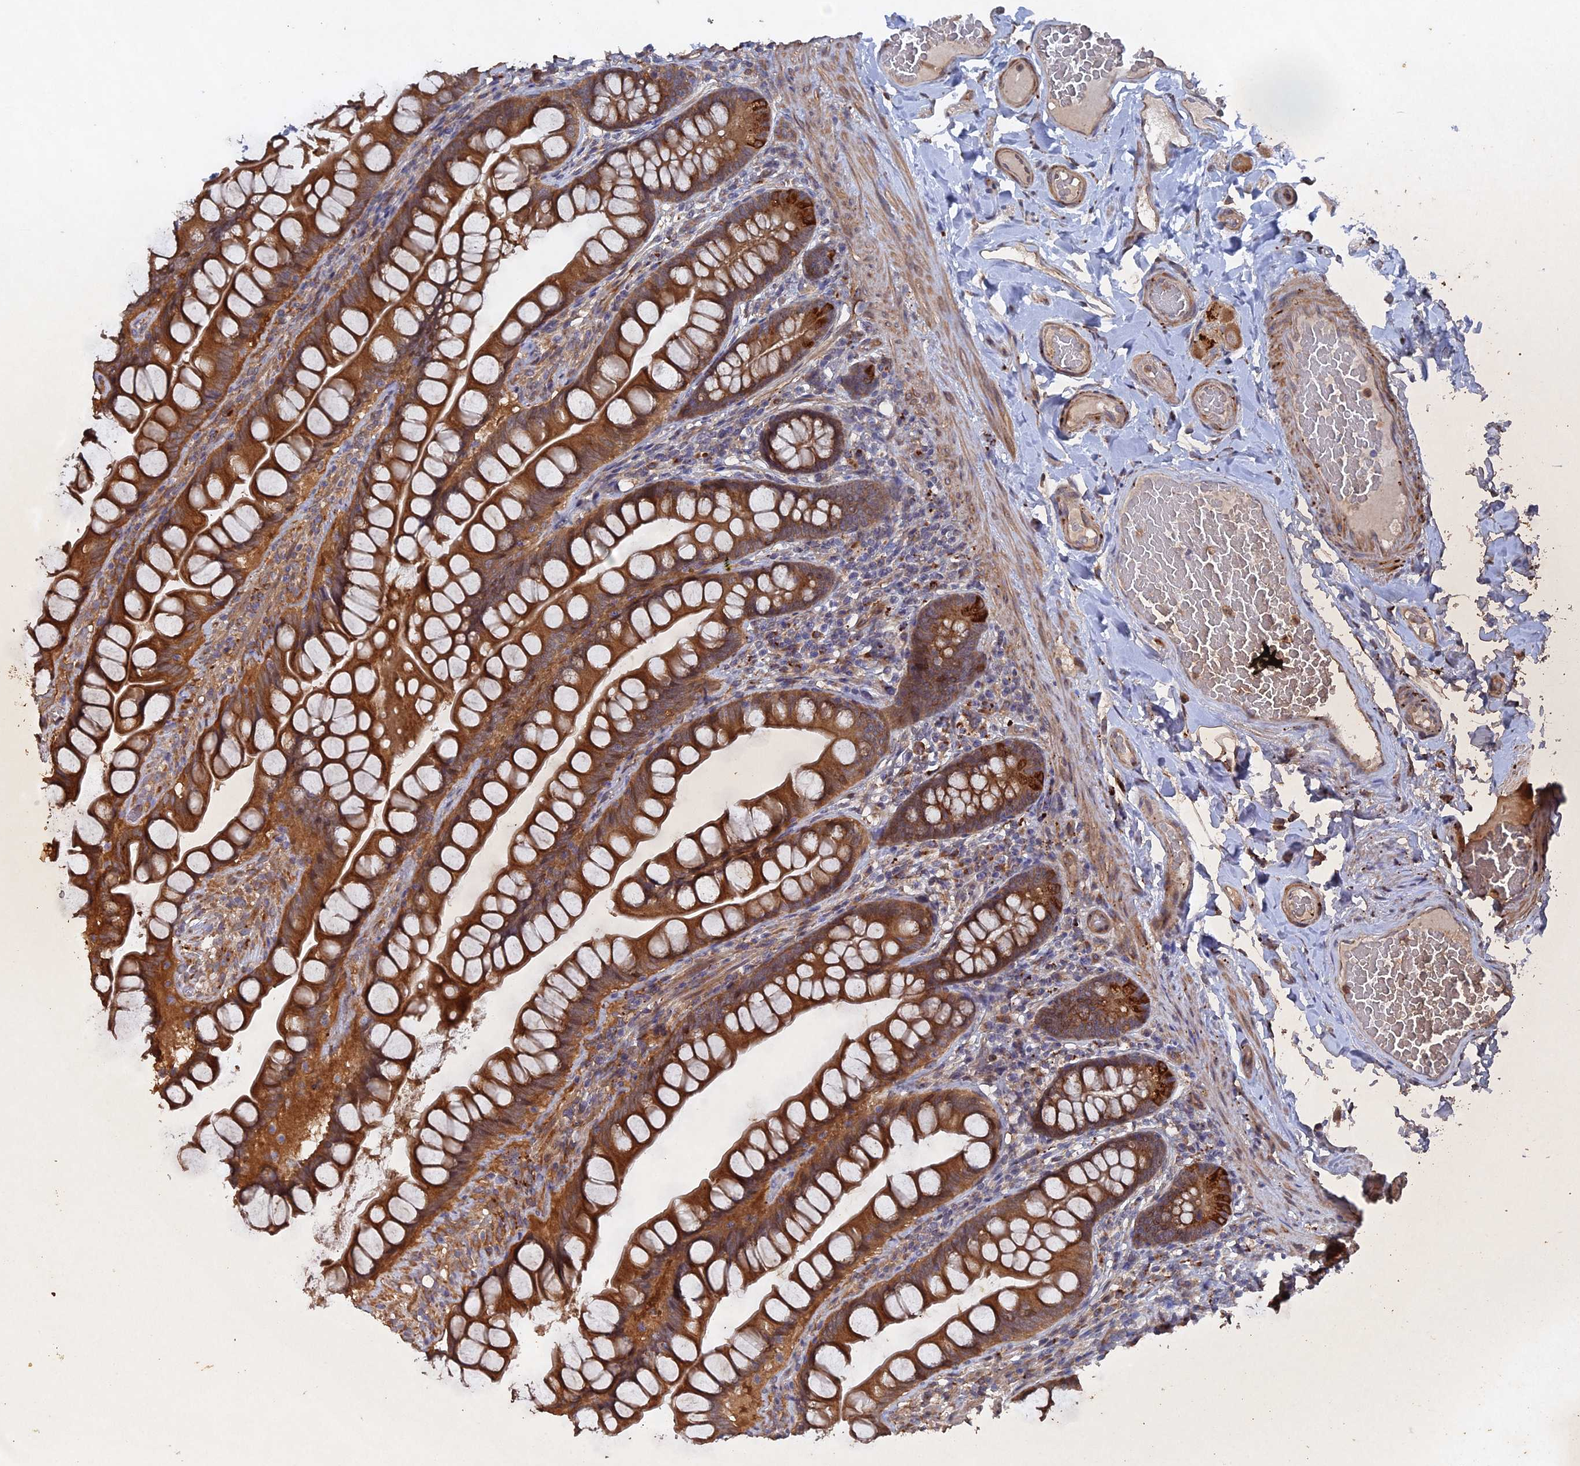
{"staining": {"intensity": "strong", "quantity": ">75%", "location": "cytoplasmic/membranous"}, "tissue": "small intestine", "cell_type": "Glandular cells", "image_type": "normal", "snomed": [{"axis": "morphology", "description": "Normal tissue, NOS"}, {"axis": "topography", "description": "Small intestine"}], "caption": "Immunohistochemical staining of benign small intestine demonstrates >75% levels of strong cytoplasmic/membranous protein positivity in about >75% of glandular cells.", "gene": "VPS37C", "patient": {"sex": "male", "age": 70}}